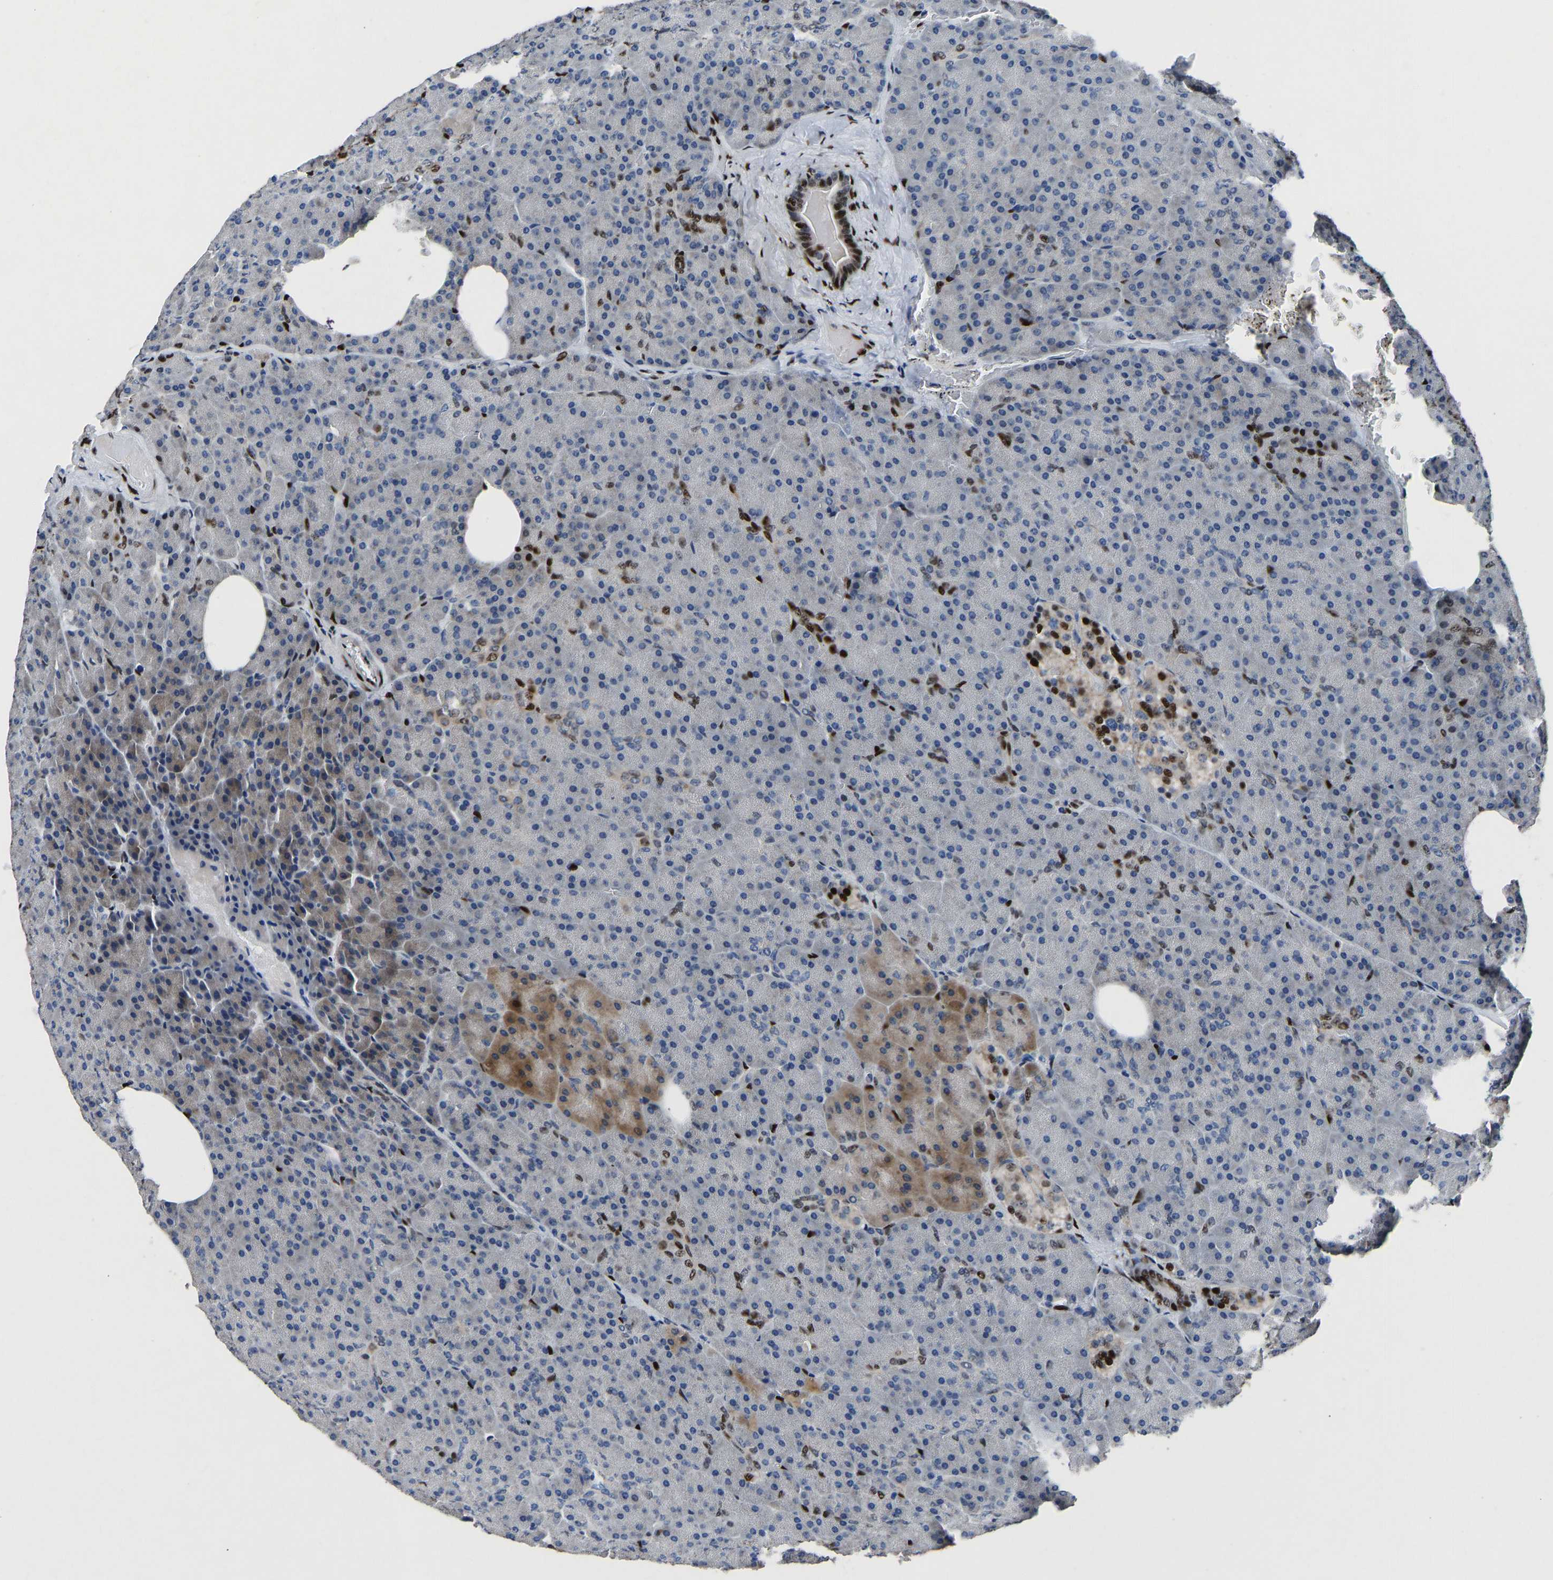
{"staining": {"intensity": "strong", "quantity": "<25%", "location": "cytoplasmic/membranous,nuclear"}, "tissue": "pancreas", "cell_type": "Exocrine glandular cells", "image_type": "normal", "snomed": [{"axis": "morphology", "description": "Normal tissue, NOS"}, {"axis": "topography", "description": "Pancreas"}], "caption": "Immunohistochemistry (IHC) micrograph of benign pancreas: pancreas stained using immunohistochemistry (IHC) shows medium levels of strong protein expression localized specifically in the cytoplasmic/membranous,nuclear of exocrine glandular cells, appearing as a cytoplasmic/membranous,nuclear brown color.", "gene": "EGR1", "patient": {"sex": "female", "age": 35}}